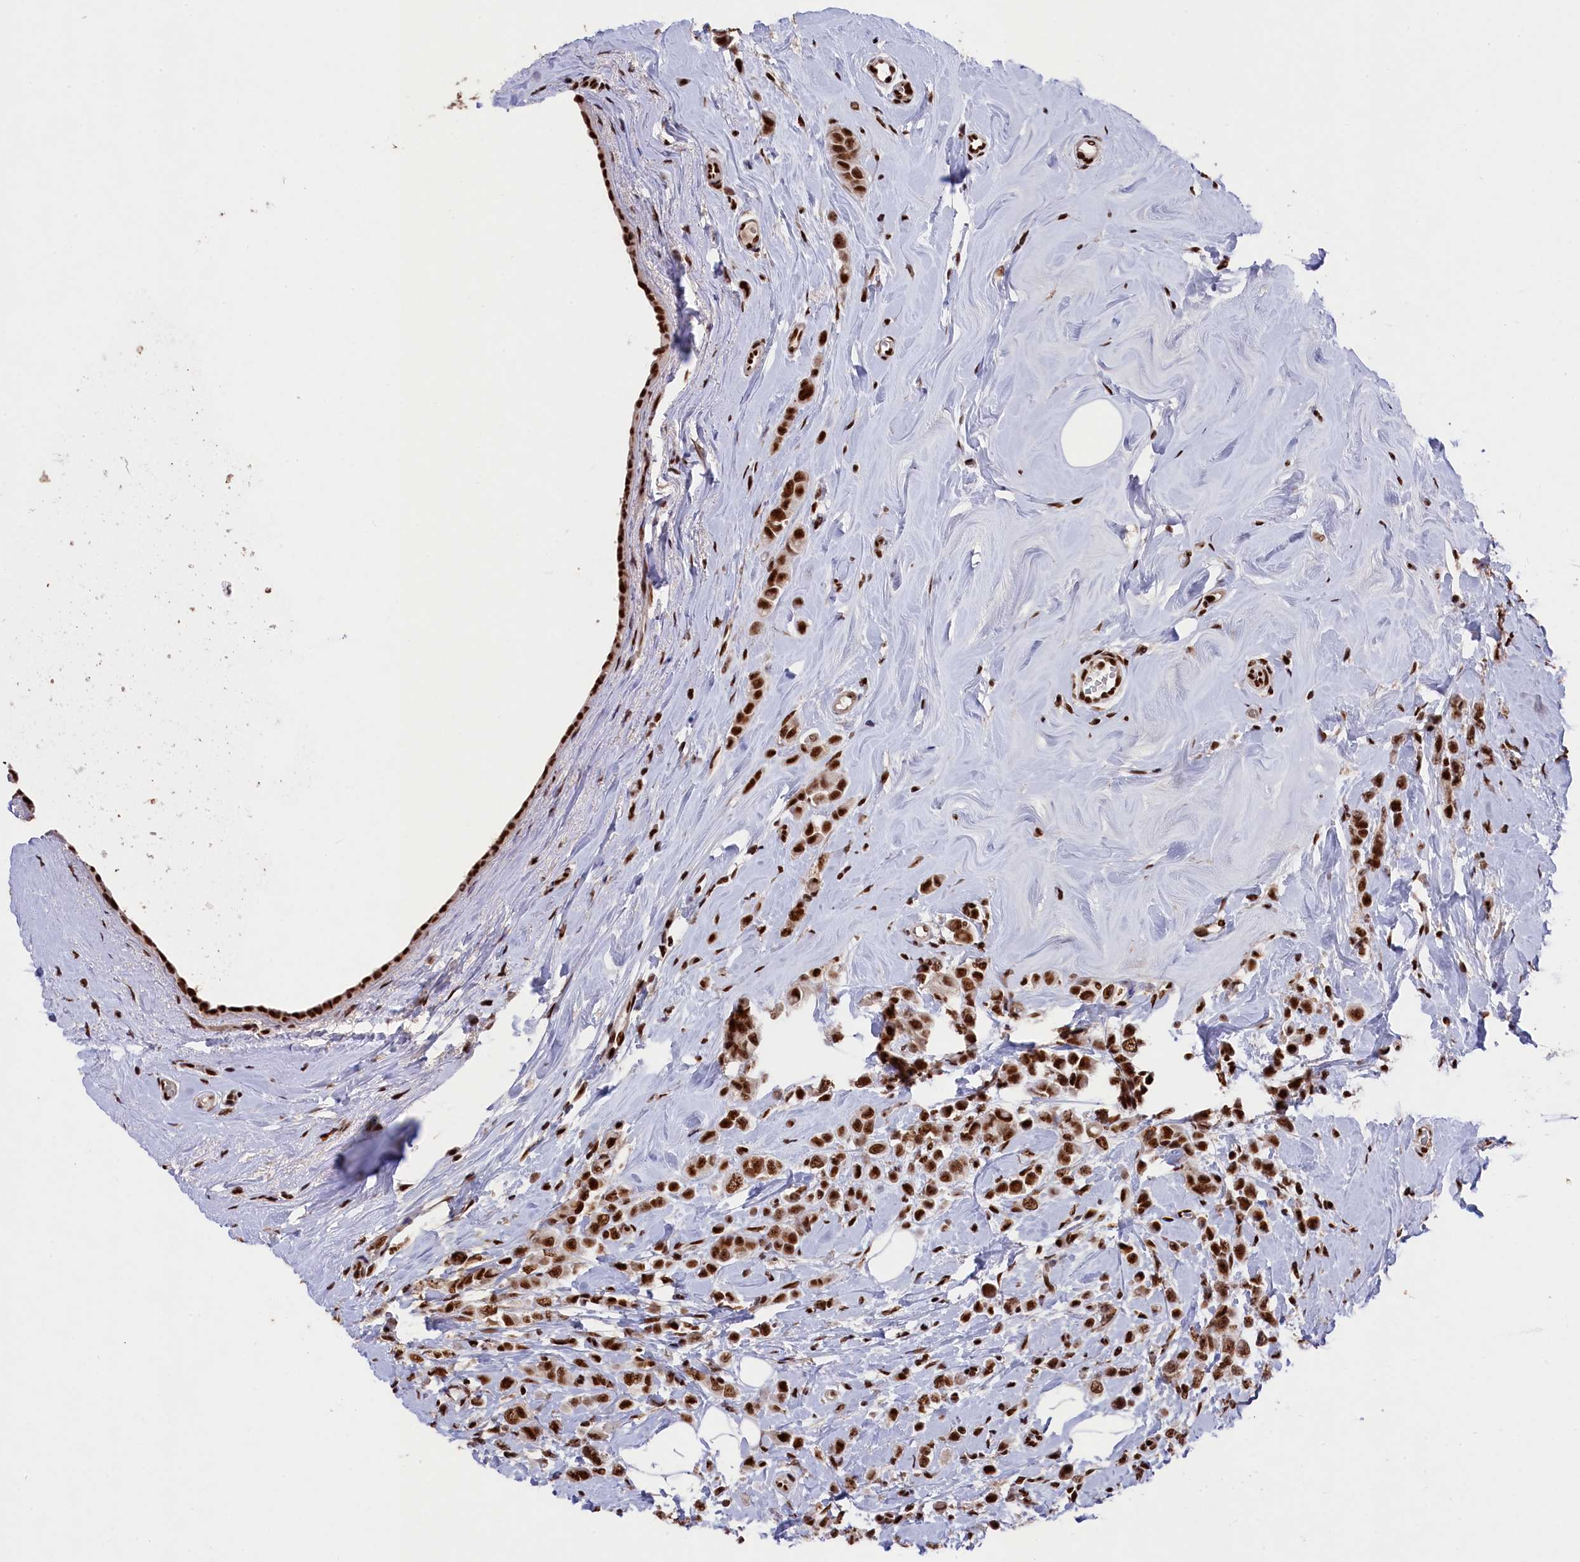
{"staining": {"intensity": "strong", "quantity": ">75%", "location": "nuclear"}, "tissue": "breast cancer", "cell_type": "Tumor cells", "image_type": "cancer", "snomed": [{"axis": "morphology", "description": "Lobular carcinoma"}, {"axis": "topography", "description": "Breast"}], "caption": "The micrograph demonstrates a brown stain indicating the presence of a protein in the nuclear of tumor cells in breast lobular carcinoma. Using DAB (brown) and hematoxylin (blue) stains, captured at high magnification using brightfield microscopy.", "gene": "PRPF31", "patient": {"sex": "female", "age": 47}}